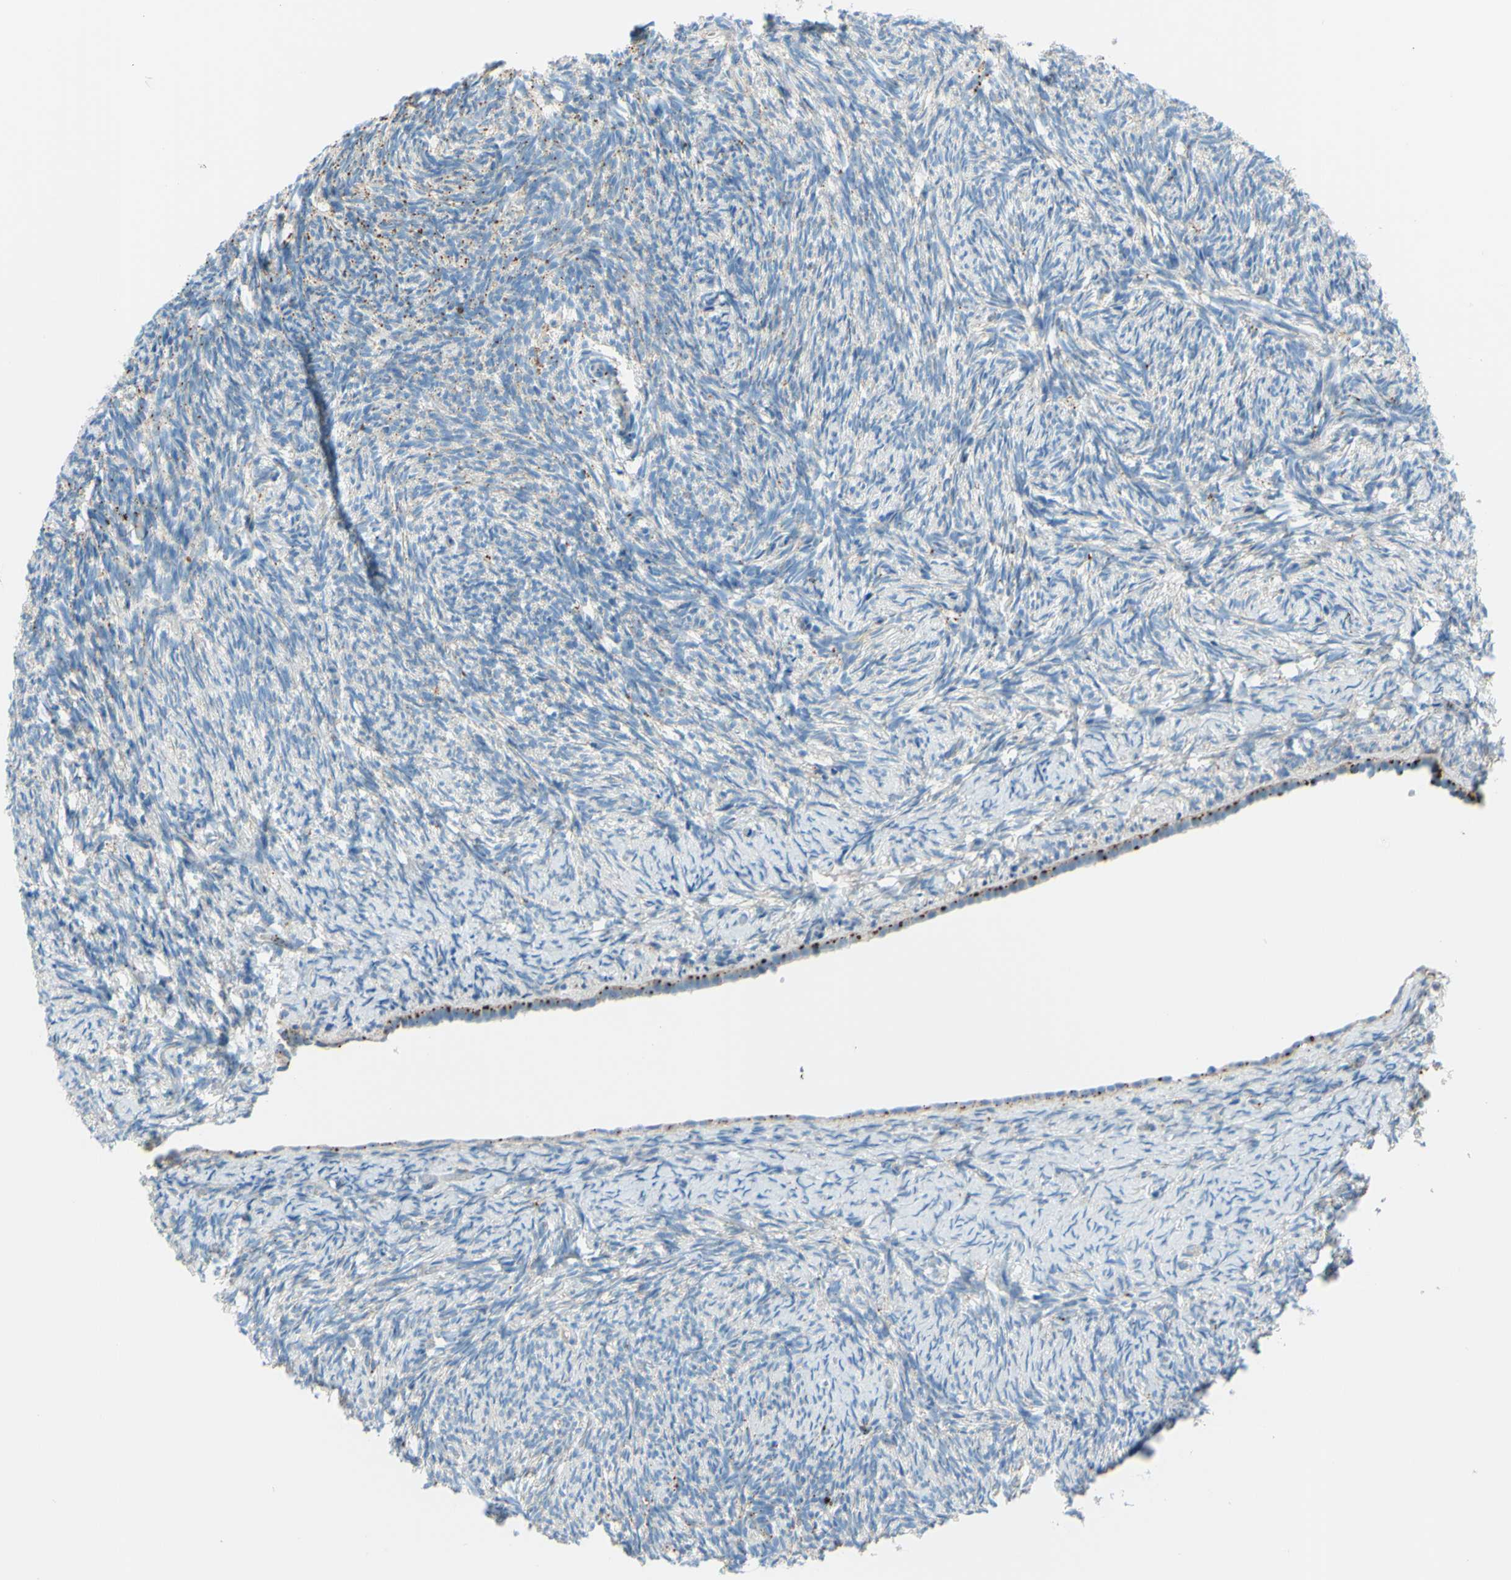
{"staining": {"intensity": "negative", "quantity": "none", "location": "none"}, "tissue": "ovary", "cell_type": "Ovarian stroma cells", "image_type": "normal", "snomed": [{"axis": "morphology", "description": "Normal tissue, NOS"}, {"axis": "topography", "description": "Ovary"}], "caption": "High power microscopy photomicrograph of an immunohistochemistry micrograph of benign ovary, revealing no significant staining in ovarian stroma cells.", "gene": "CTSD", "patient": {"sex": "female", "age": 60}}